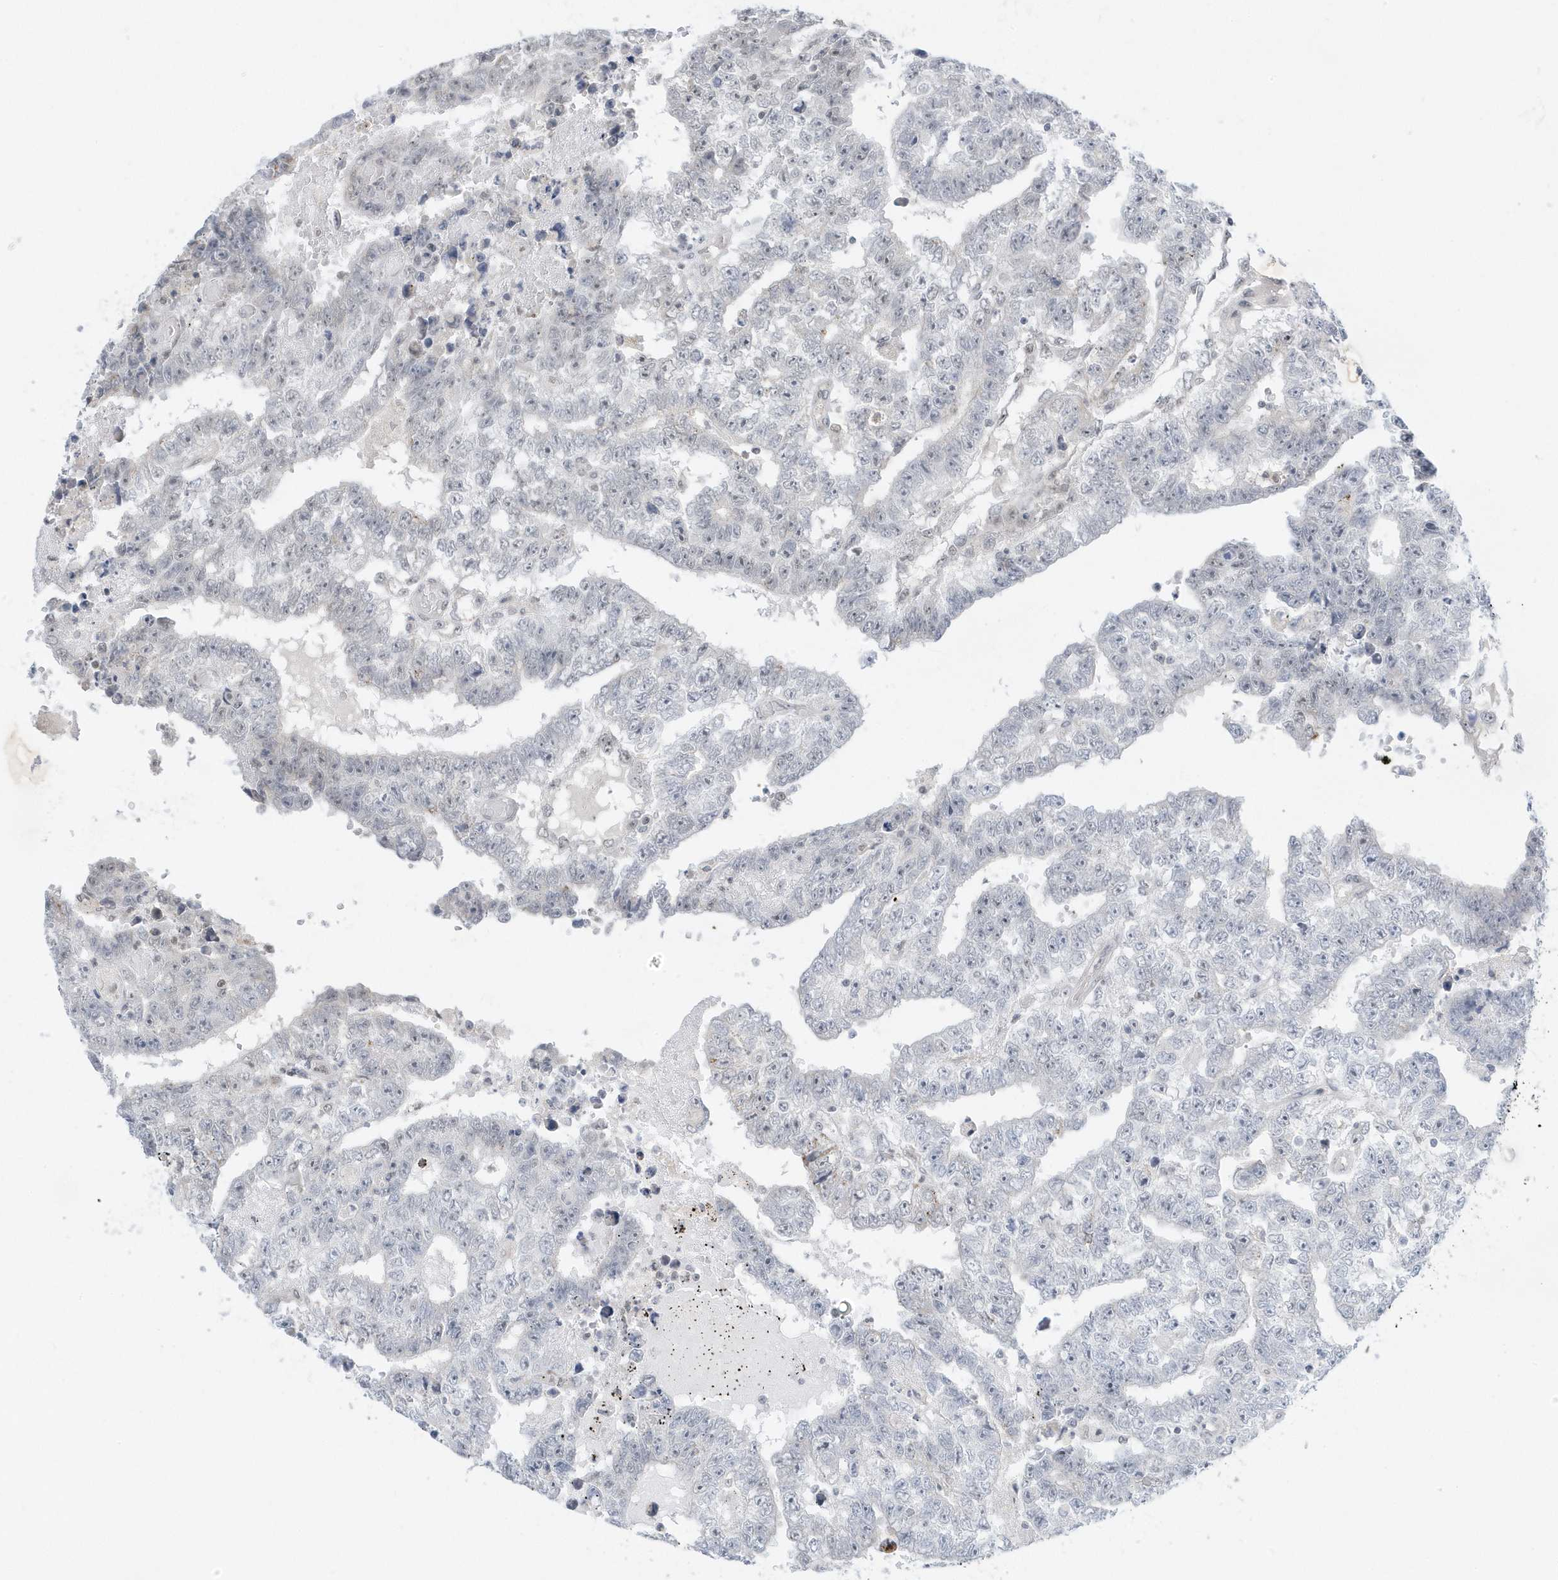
{"staining": {"intensity": "negative", "quantity": "none", "location": "none"}, "tissue": "testis cancer", "cell_type": "Tumor cells", "image_type": "cancer", "snomed": [{"axis": "morphology", "description": "Carcinoma, Embryonal, NOS"}, {"axis": "topography", "description": "Testis"}], "caption": "This micrograph is of embryonal carcinoma (testis) stained with IHC to label a protein in brown with the nuclei are counter-stained blue. There is no expression in tumor cells.", "gene": "ZNF740", "patient": {"sex": "male", "age": 25}}